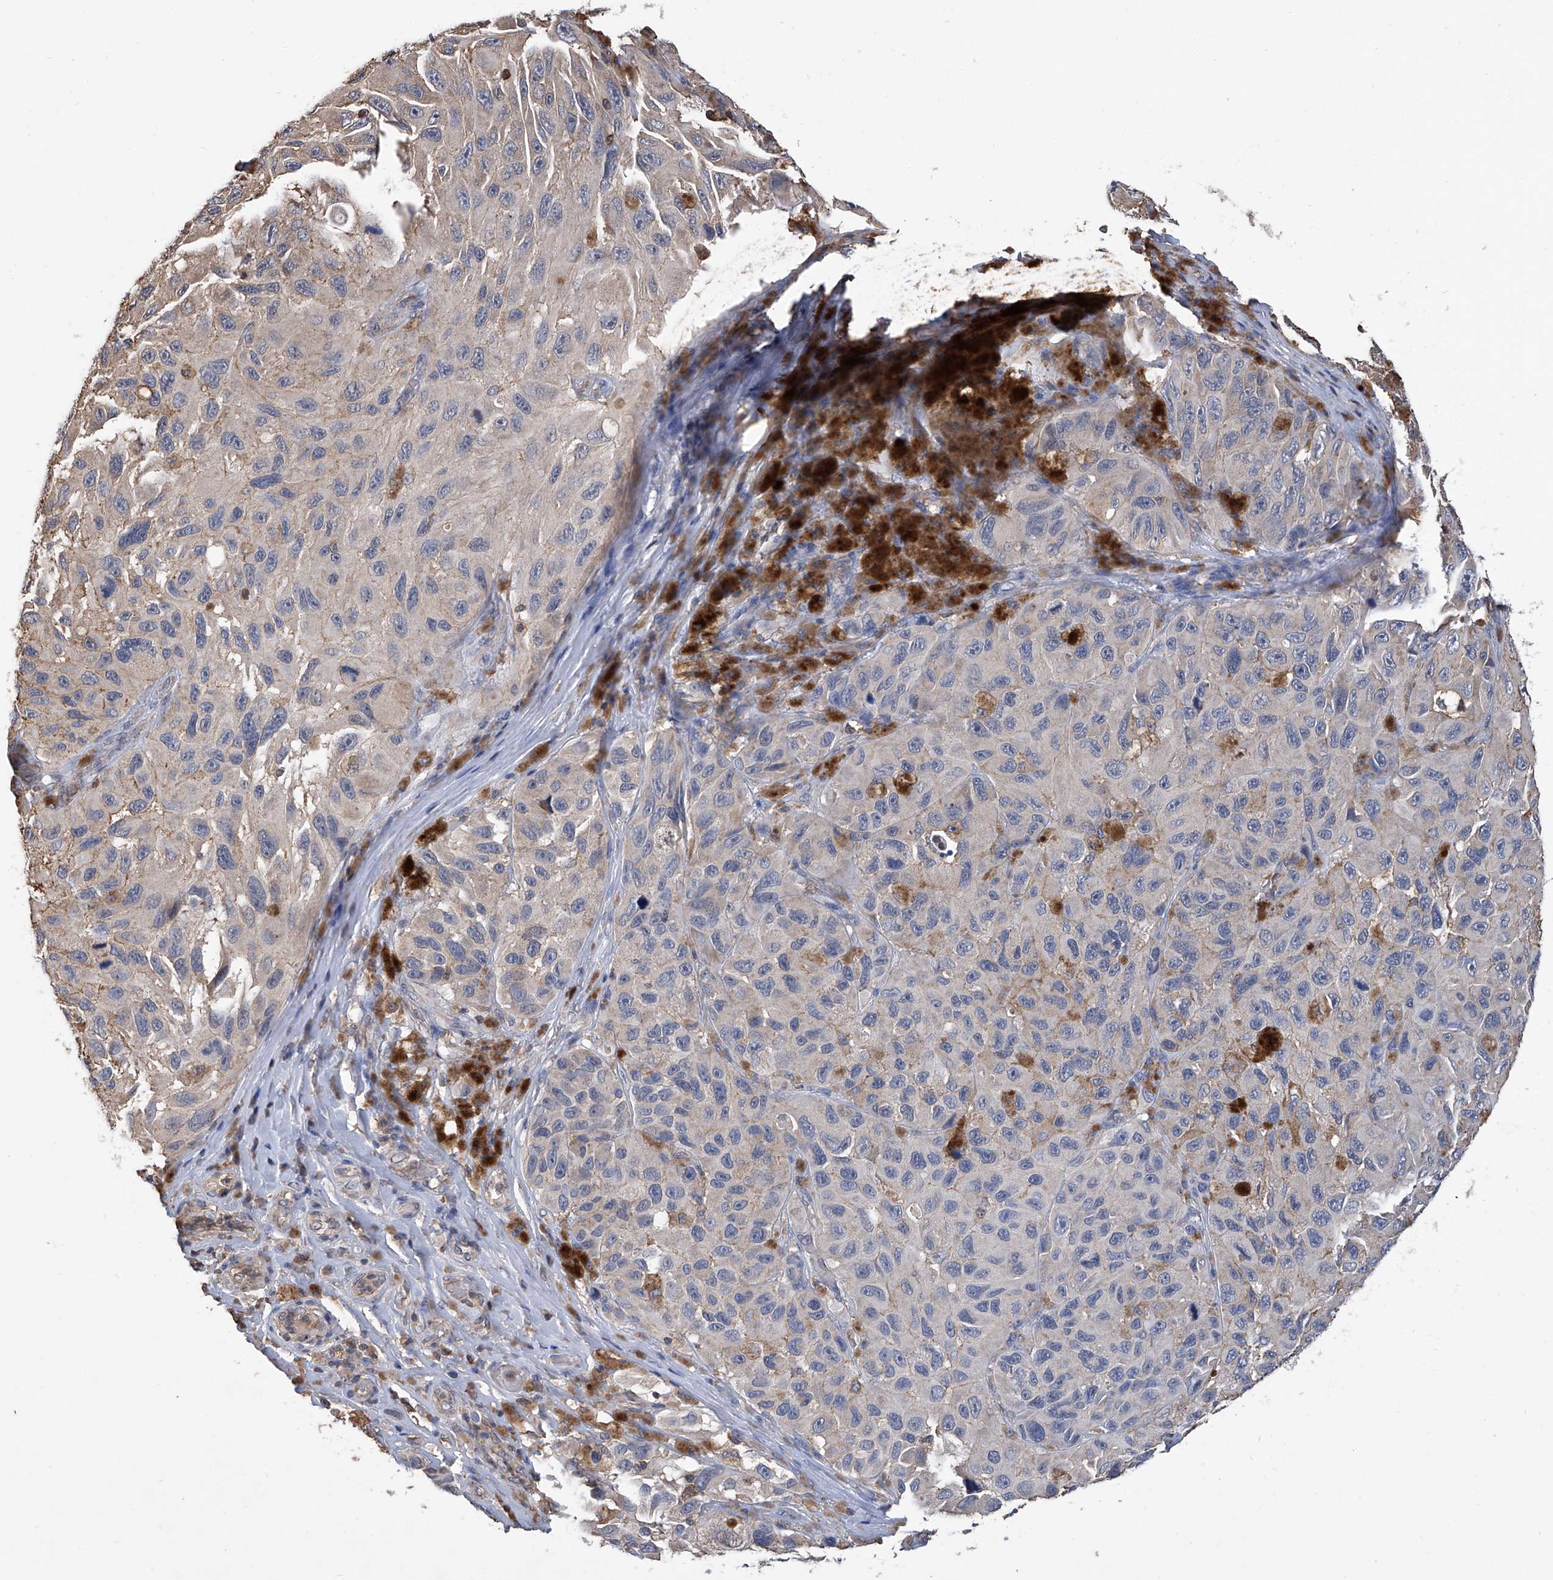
{"staining": {"intensity": "negative", "quantity": "none", "location": "none"}, "tissue": "melanoma", "cell_type": "Tumor cells", "image_type": "cancer", "snomed": [{"axis": "morphology", "description": "Malignant melanoma, NOS"}, {"axis": "topography", "description": "Skin"}], "caption": "DAB immunohistochemical staining of human melanoma reveals no significant staining in tumor cells.", "gene": "GPT", "patient": {"sex": "female", "age": 73}}